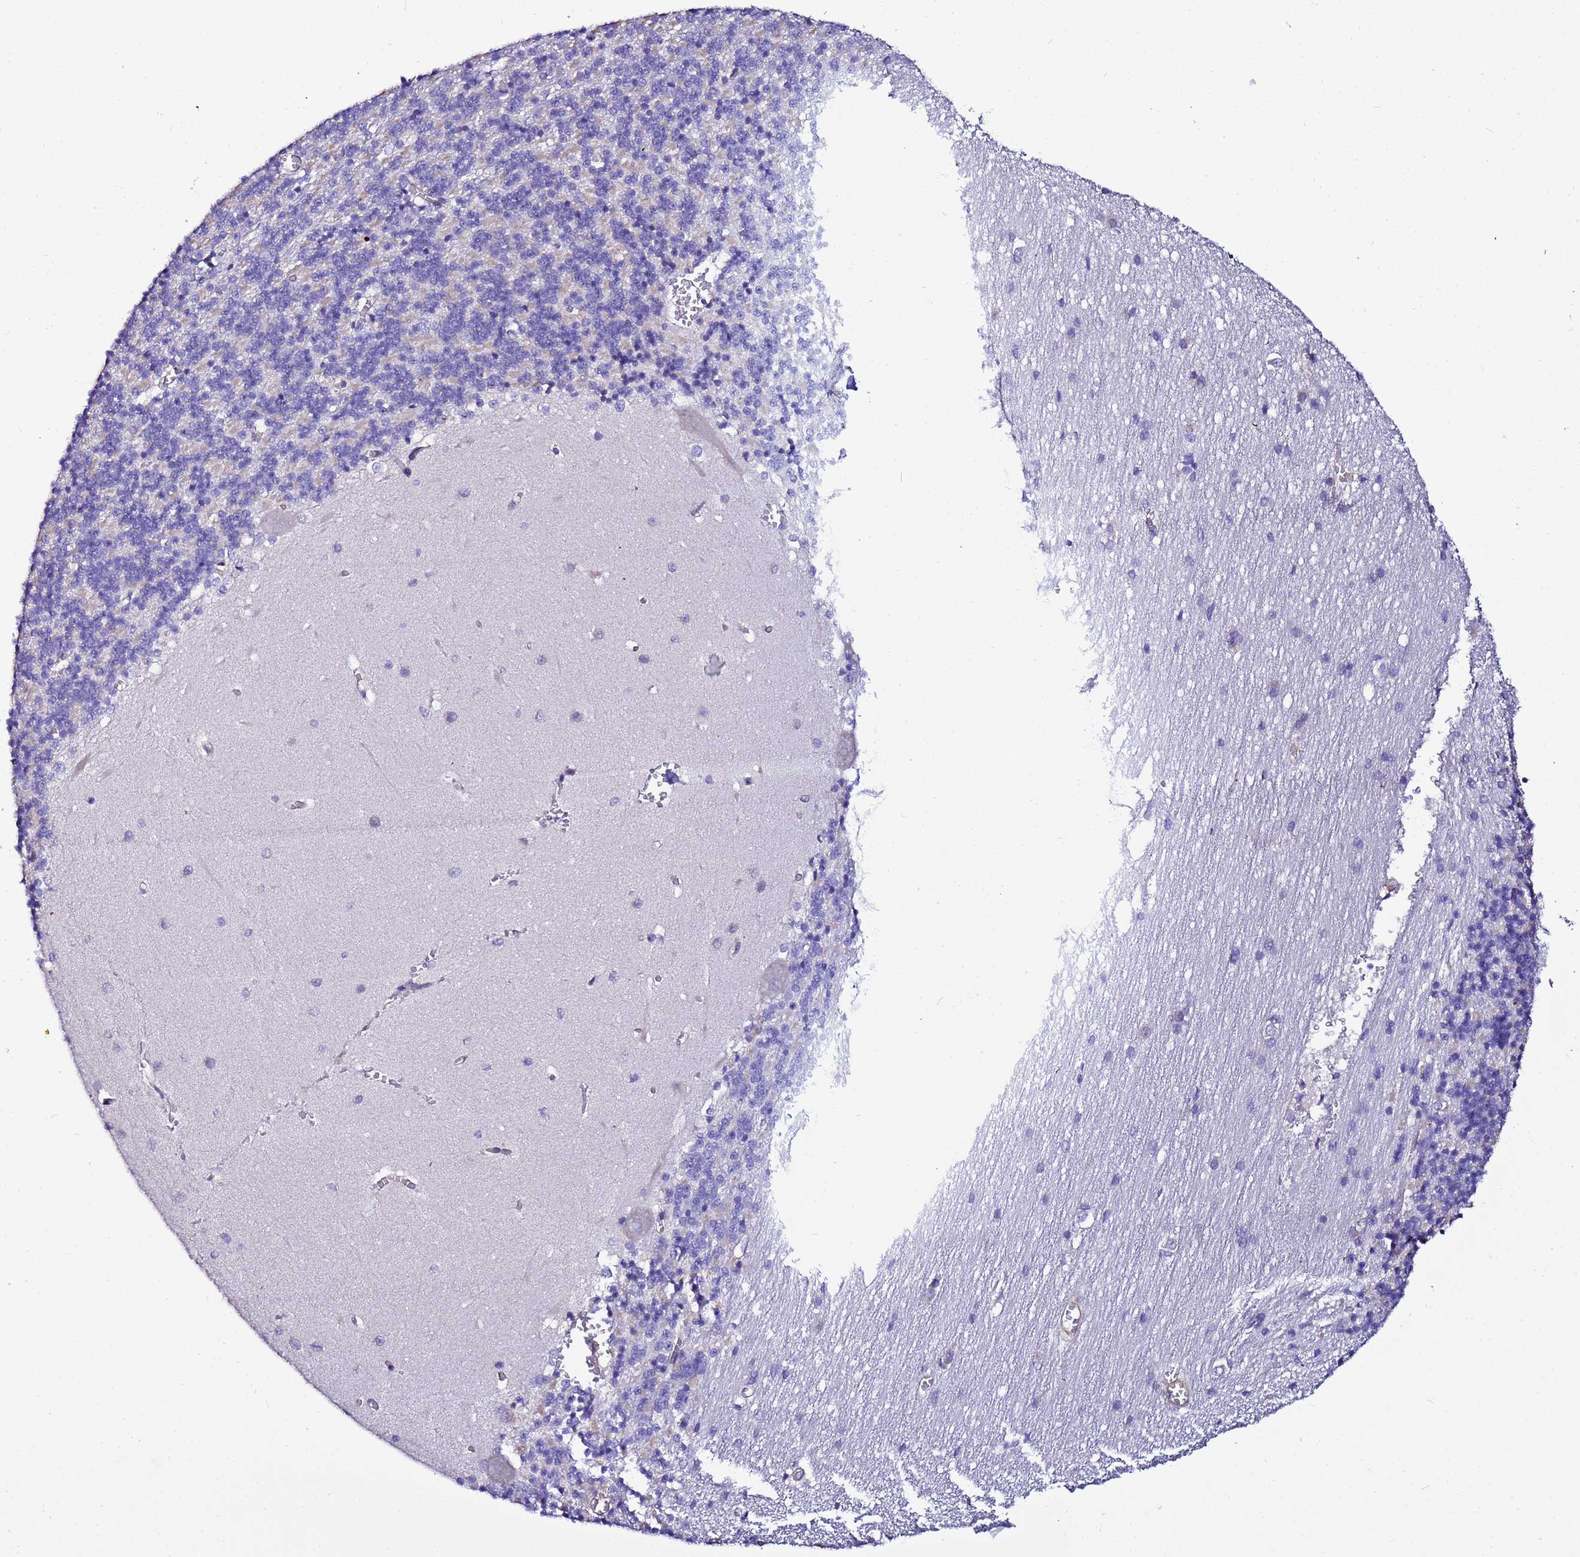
{"staining": {"intensity": "negative", "quantity": "none", "location": "none"}, "tissue": "cerebellum", "cell_type": "Cells in granular layer", "image_type": "normal", "snomed": [{"axis": "morphology", "description": "Normal tissue, NOS"}, {"axis": "topography", "description": "Cerebellum"}], "caption": "There is no significant staining in cells in granular layer of cerebellum. (Brightfield microscopy of DAB (3,3'-diaminobenzidine) immunohistochemistry (IHC) at high magnification).", "gene": "JRKL", "patient": {"sex": "male", "age": 37}}